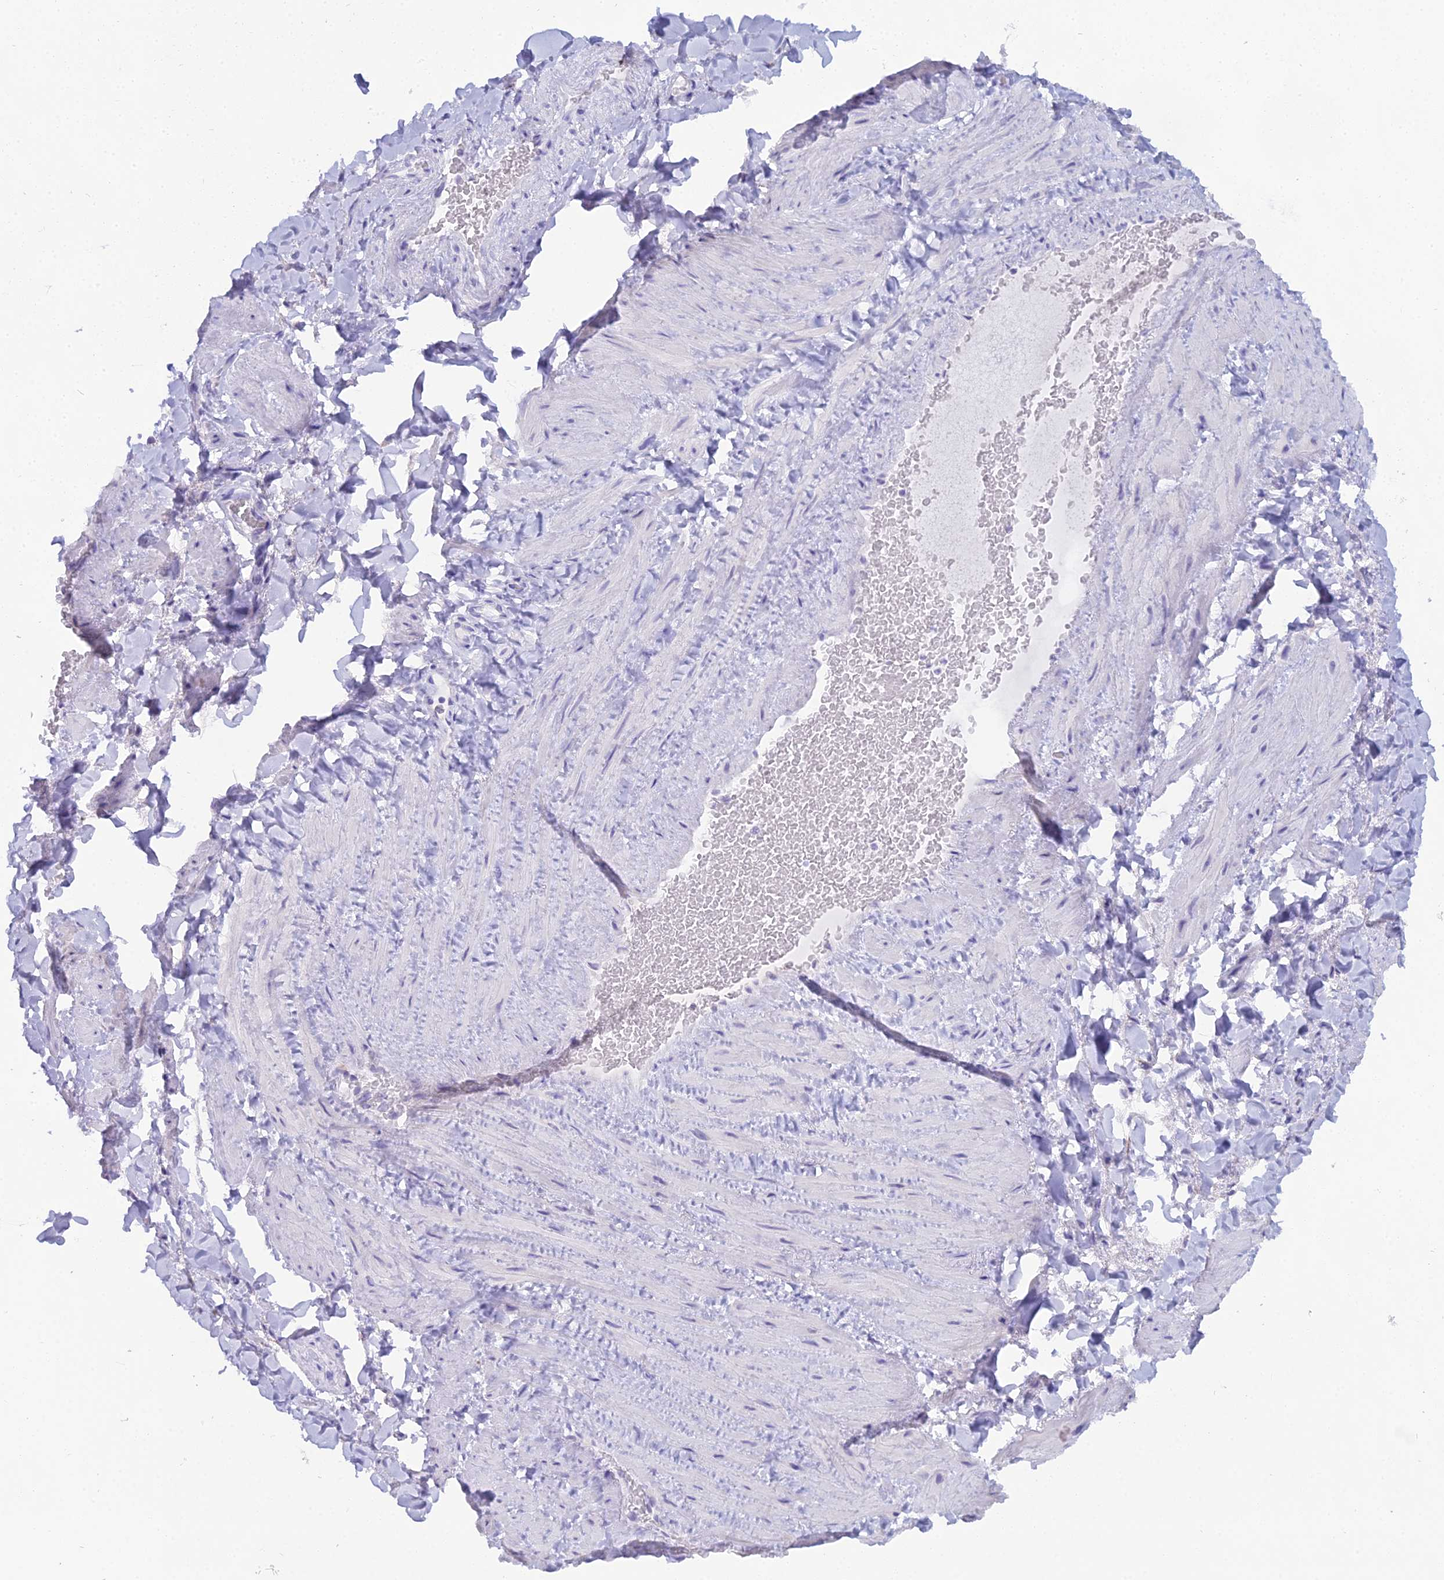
{"staining": {"intensity": "negative", "quantity": "none", "location": "none"}, "tissue": "adipose tissue", "cell_type": "Adipocytes", "image_type": "normal", "snomed": [{"axis": "morphology", "description": "Normal tissue, NOS"}, {"axis": "topography", "description": "Soft tissue"}, {"axis": "topography", "description": "Vascular tissue"}], "caption": "Normal adipose tissue was stained to show a protein in brown. There is no significant staining in adipocytes. (IHC, brightfield microscopy, high magnification).", "gene": "CGB1", "patient": {"sex": "male", "age": 54}}